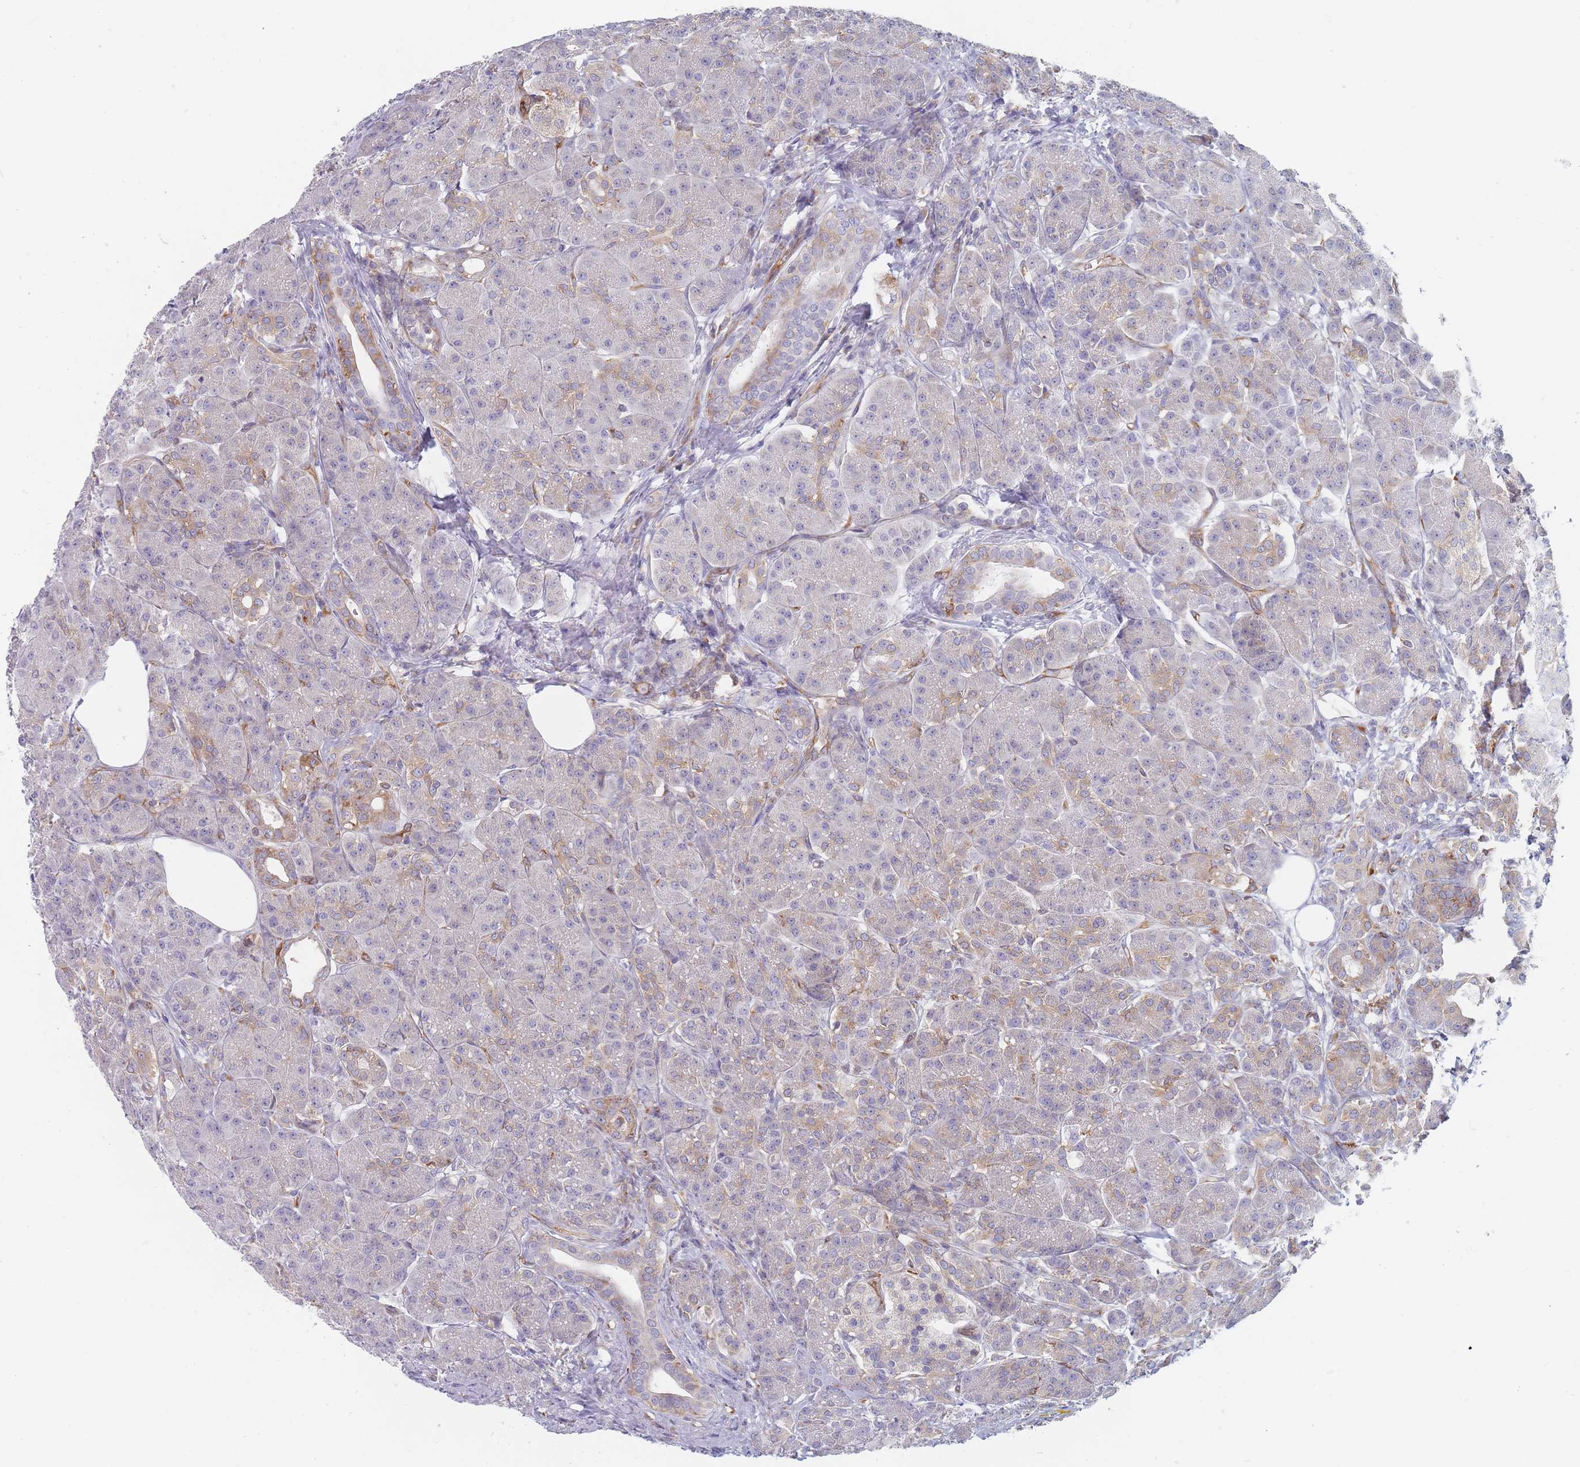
{"staining": {"intensity": "moderate", "quantity": "<25%", "location": "cytoplasmic/membranous"}, "tissue": "pancreas", "cell_type": "Exocrine glandular cells", "image_type": "normal", "snomed": [{"axis": "morphology", "description": "Normal tissue, NOS"}, {"axis": "topography", "description": "Pancreas"}], "caption": "This image shows immunohistochemistry staining of benign human pancreas, with low moderate cytoplasmic/membranous staining in approximately <25% of exocrine glandular cells.", "gene": "MAP1S", "patient": {"sex": "male", "age": 63}}